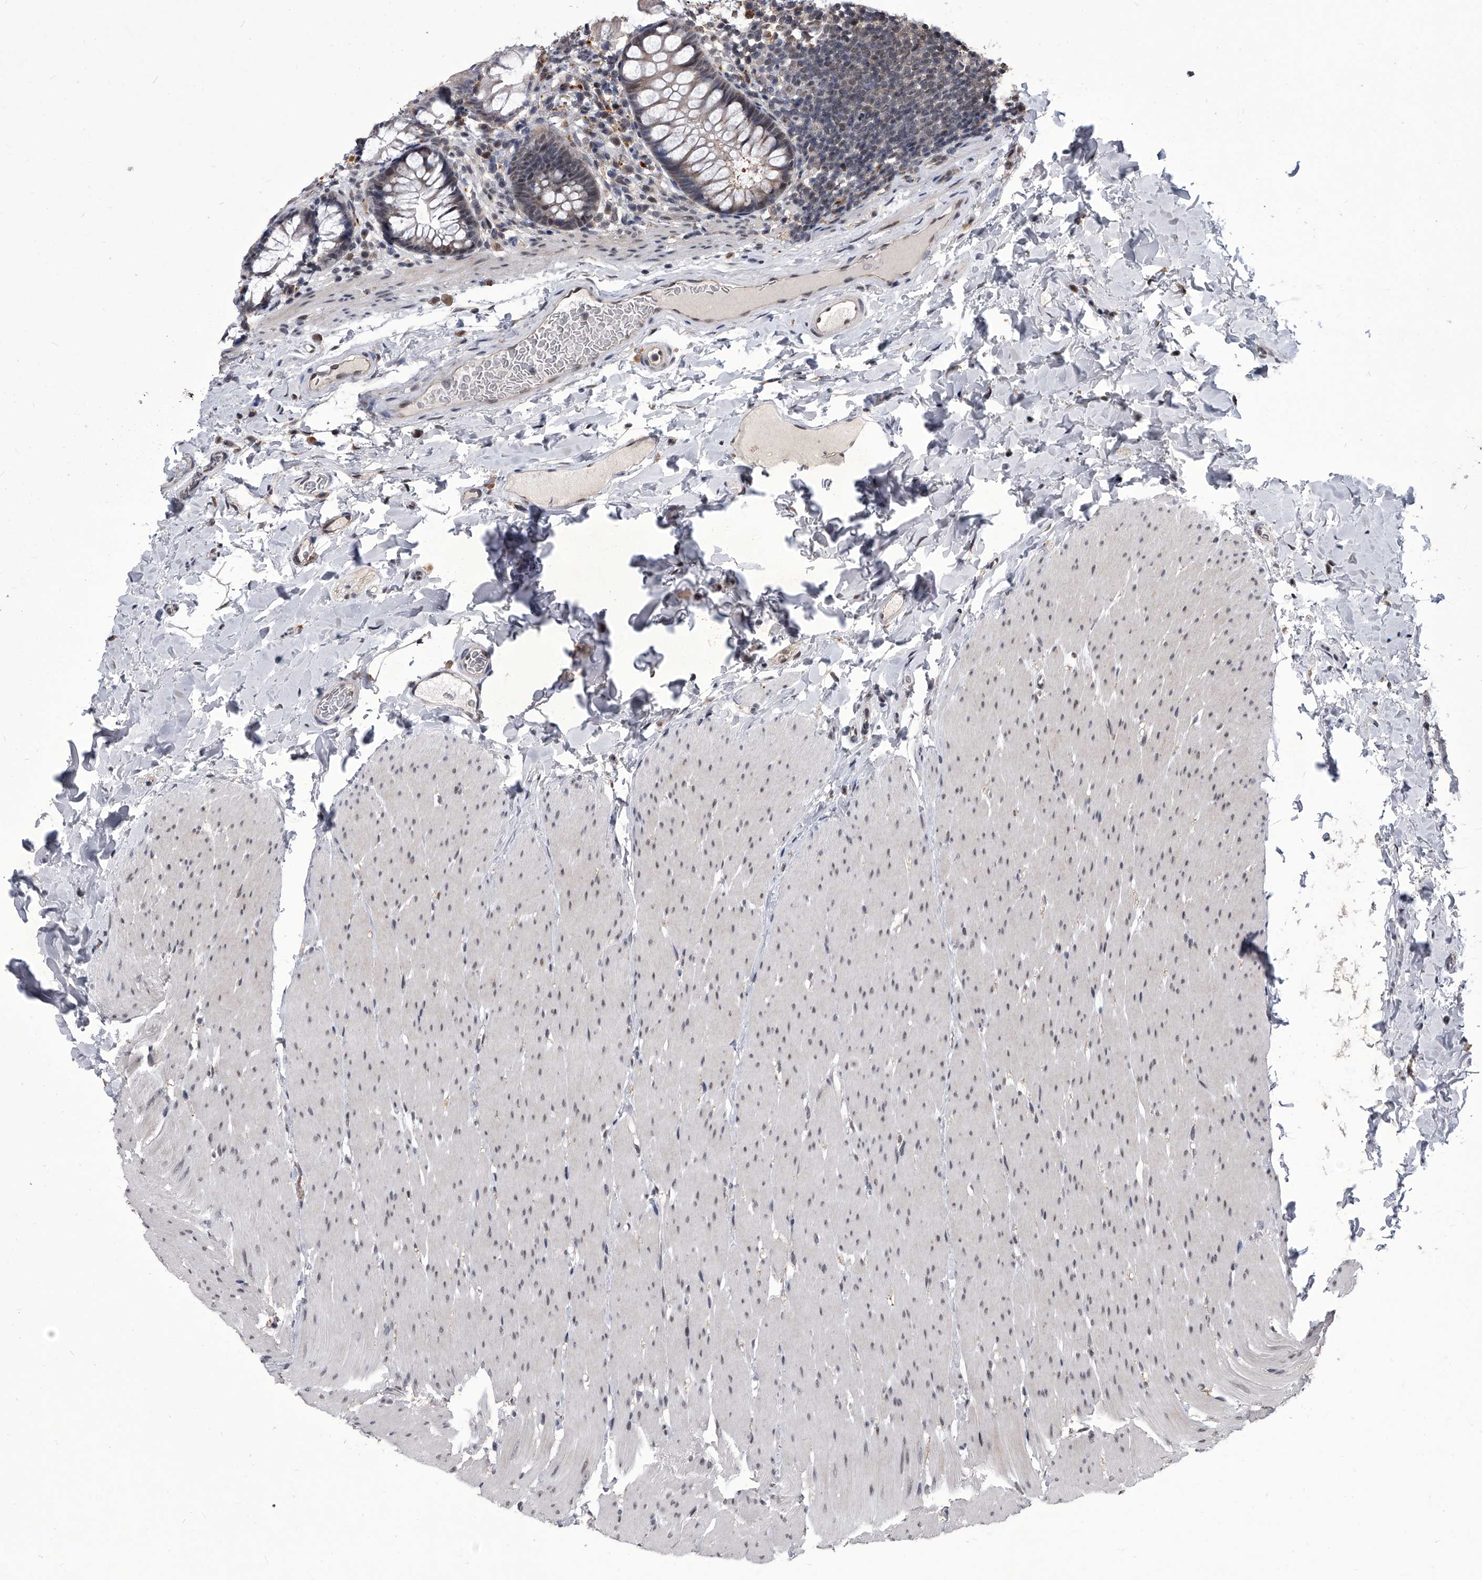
{"staining": {"intensity": "weak", "quantity": ">75%", "location": "cytoplasmic/membranous"}, "tissue": "colon", "cell_type": "Endothelial cells", "image_type": "normal", "snomed": [{"axis": "morphology", "description": "Normal tissue, NOS"}, {"axis": "topography", "description": "Colon"}], "caption": "An image showing weak cytoplasmic/membranous positivity in approximately >75% of endothelial cells in benign colon, as visualized by brown immunohistochemical staining.", "gene": "CMTR1", "patient": {"sex": "female", "age": 62}}